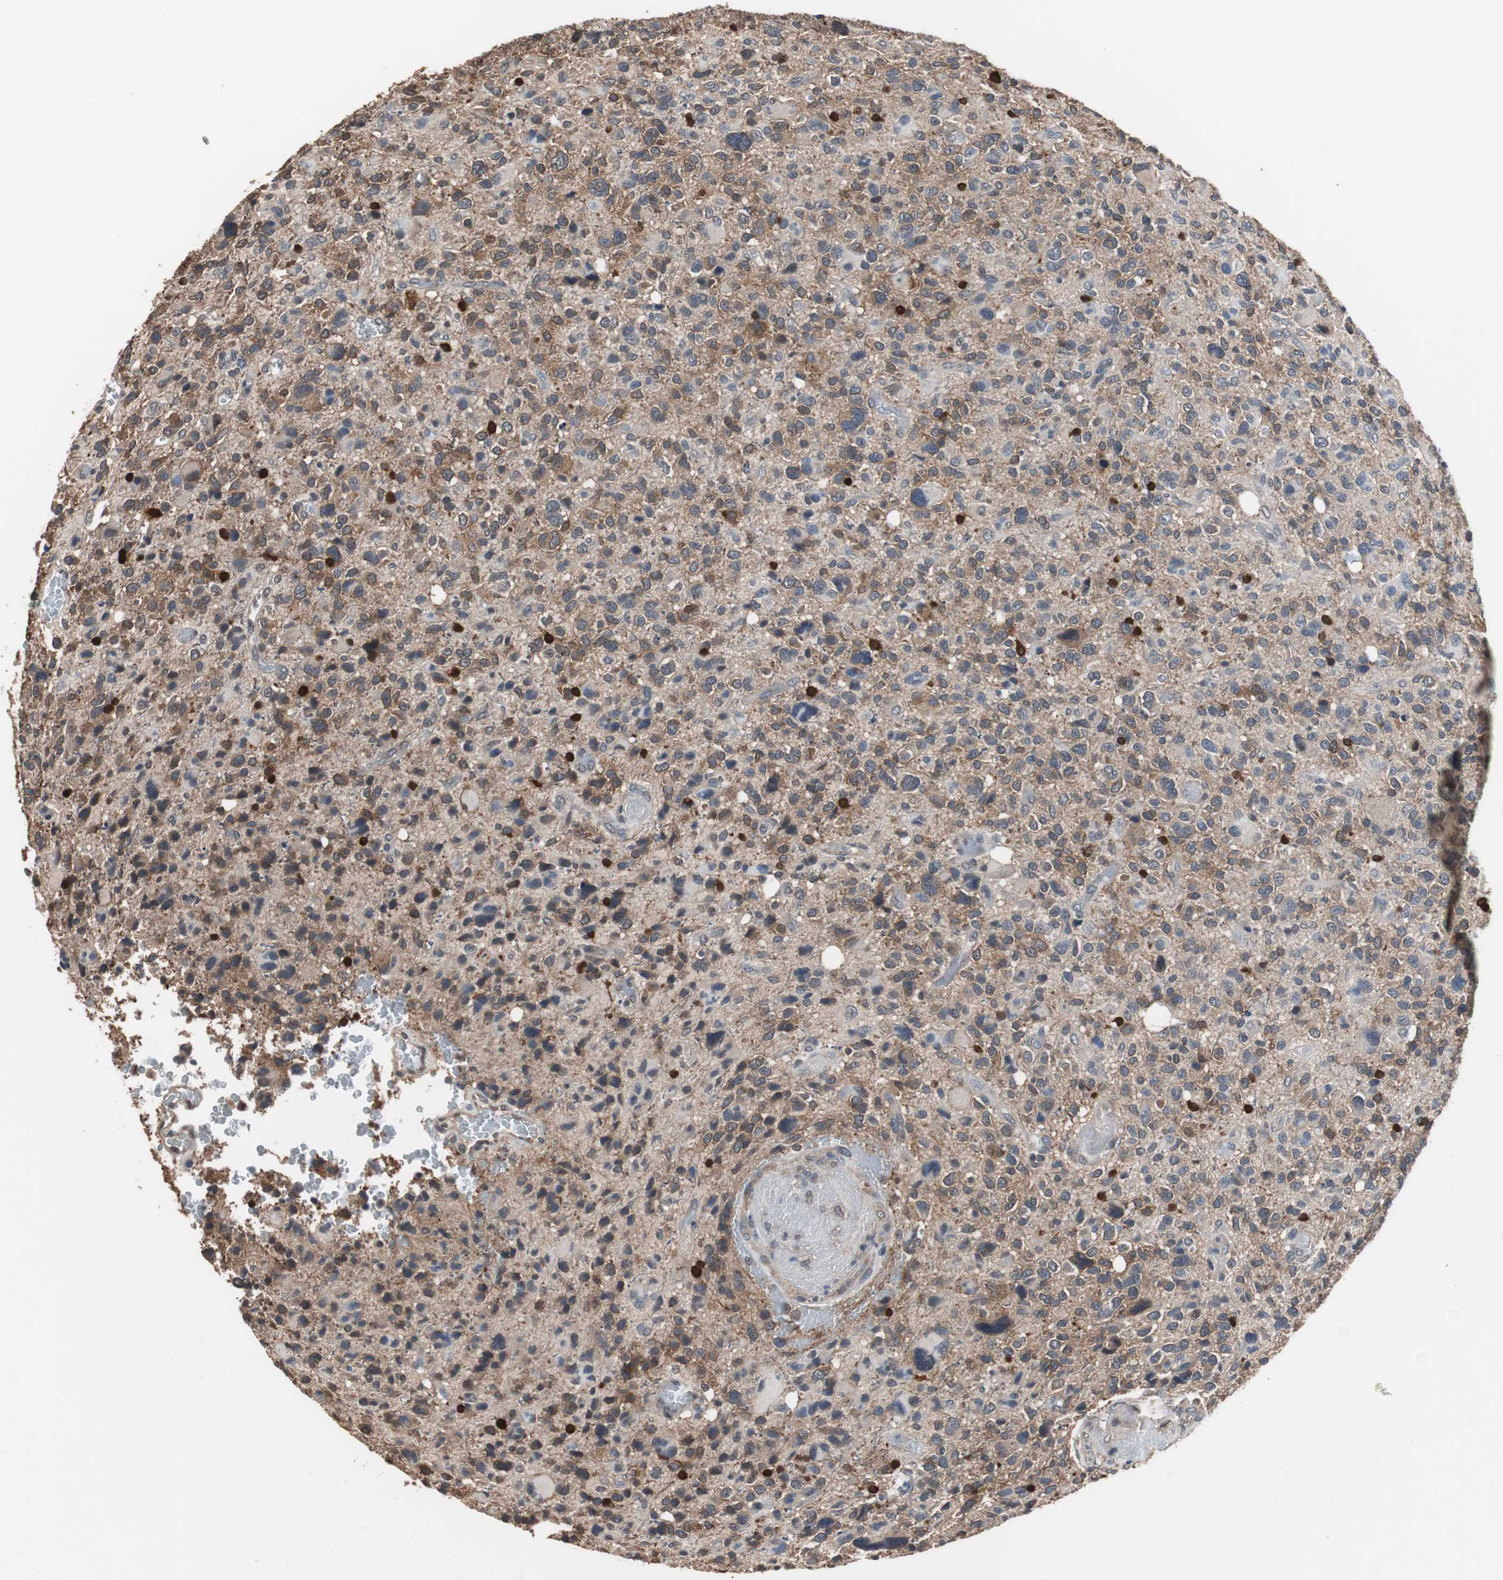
{"staining": {"intensity": "moderate", "quantity": "25%-75%", "location": "cytoplasmic/membranous"}, "tissue": "glioma", "cell_type": "Tumor cells", "image_type": "cancer", "snomed": [{"axis": "morphology", "description": "Glioma, malignant, High grade"}, {"axis": "topography", "description": "Brain"}], "caption": "Tumor cells show medium levels of moderate cytoplasmic/membranous positivity in approximately 25%-75% of cells in human malignant high-grade glioma.", "gene": "NDRG1", "patient": {"sex": "male", "age": 48}}